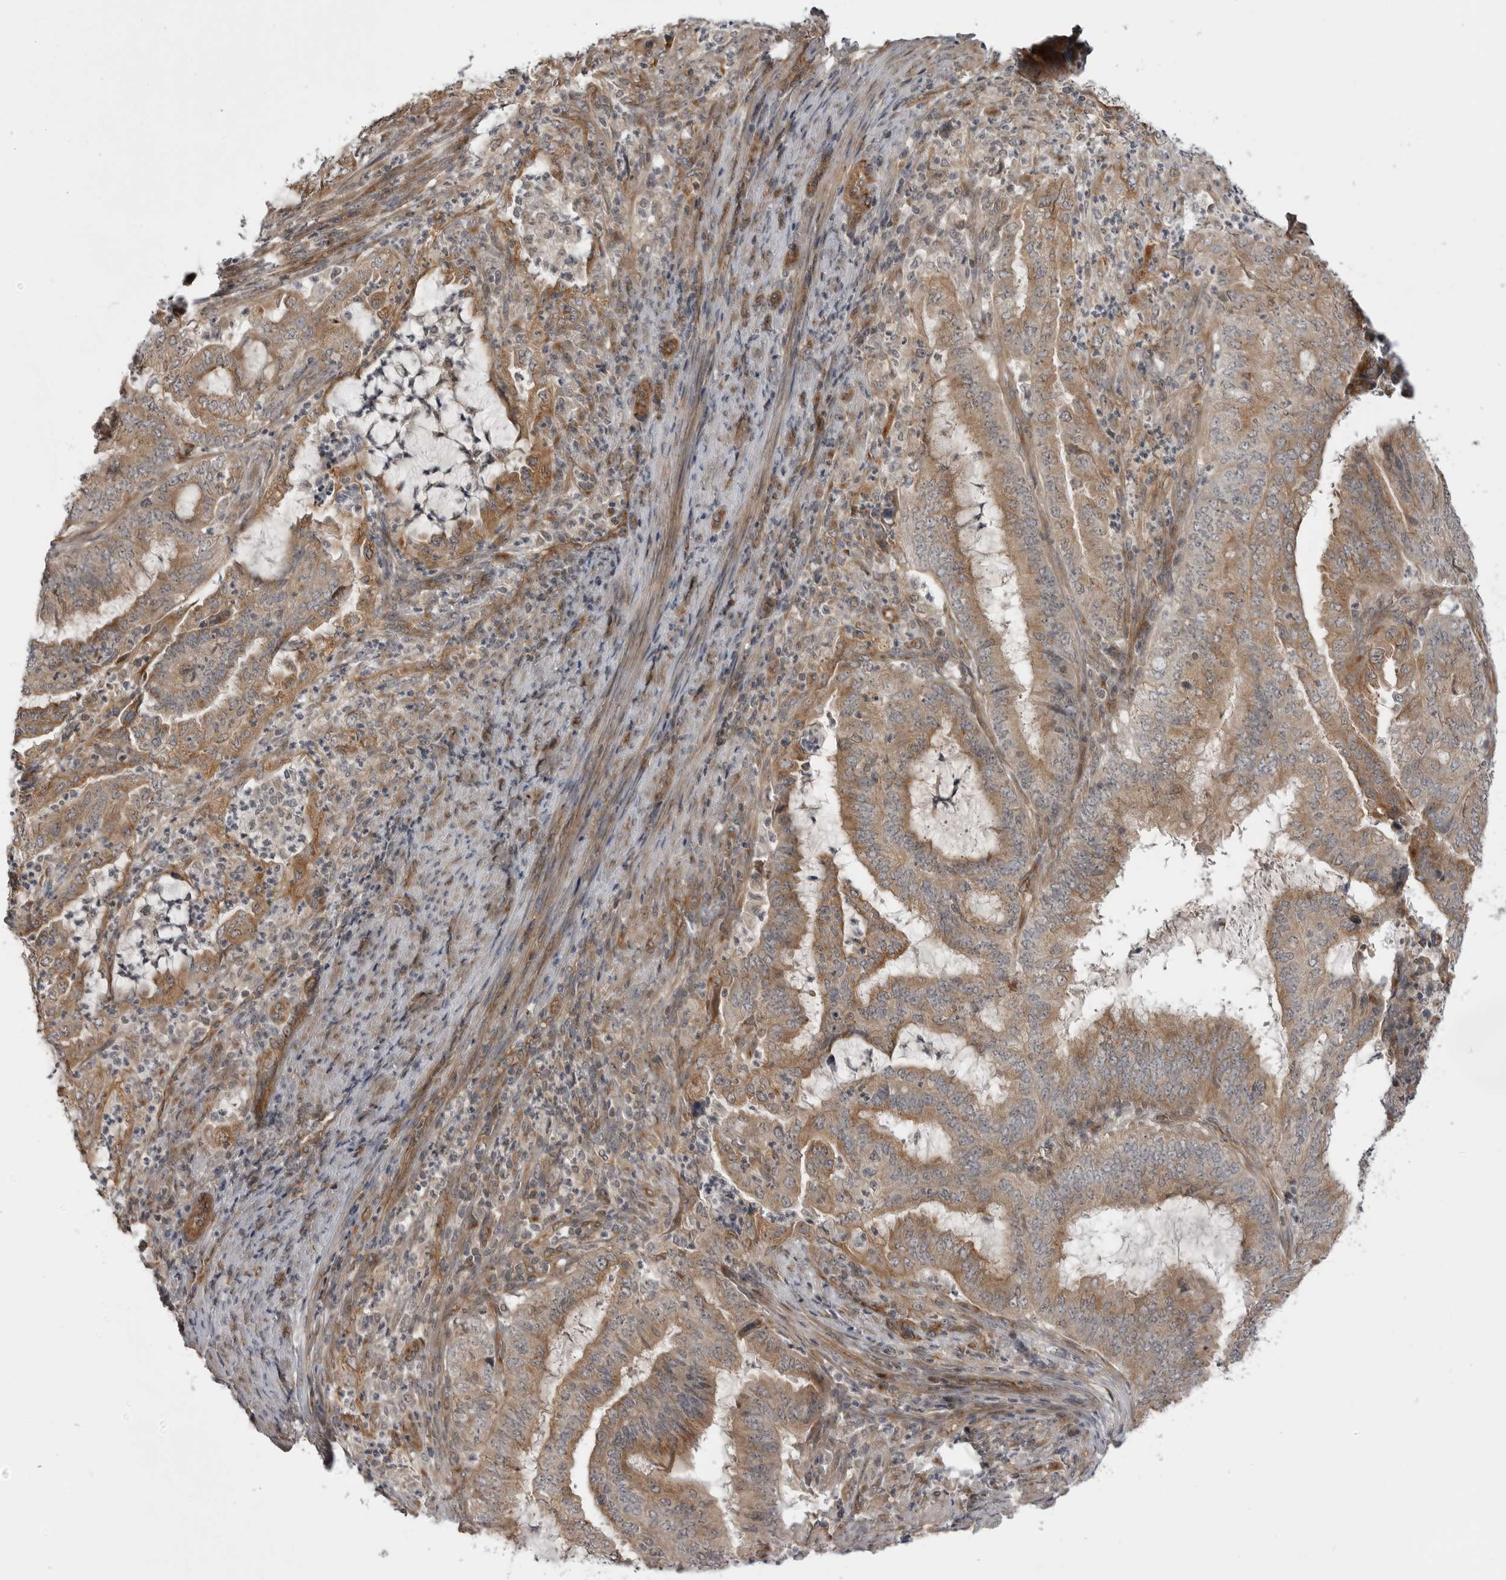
{"staining": {"intensity": "moderate", "quantity": ">75%", "location": "cytoplasmic/membranous"}, "tissue": "endometrial cancer", "cell_type": "Tumor cells", "image_type": "cancer", "snomed": [{"axis": "morphology", "description": "Adenocarcinoma, NOS"}, {"axis": "topography", "description": "Endometrium"}], "caption": "Immunohistochemical staining of endometrial cancer exhibits moderate cytoplasmic/membranous protein staining in about >75% of tumor cells.", "gene": "LRRC45", "patient": {"sex": "female", "age": 51}}